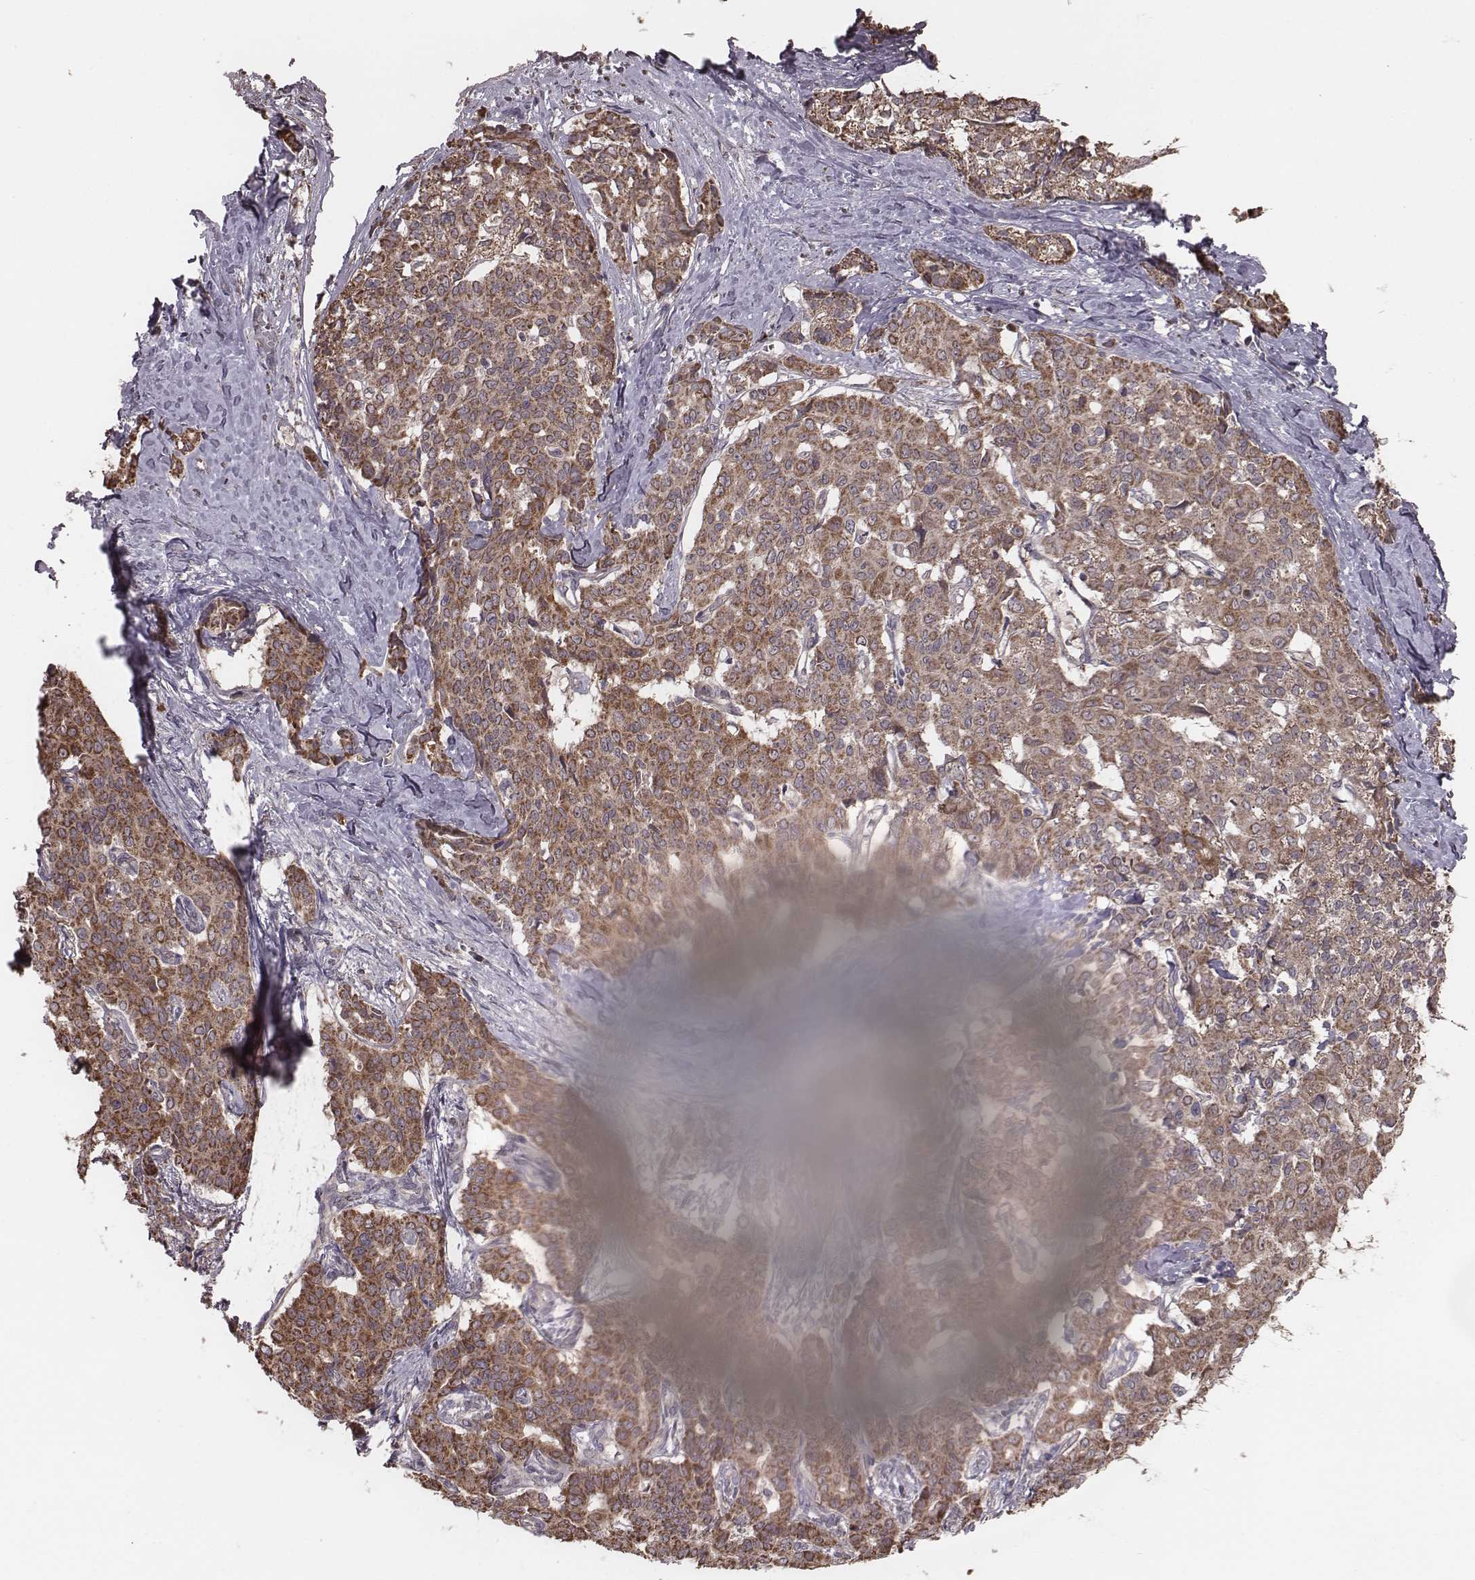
{"staining": {"intensity": "strong", "quantity": ">75%", "location": "cytoplasmic/membranous"}, "tissue": "liver cancer", "cell_type": "Tumor cells", "image_type": "cancer", "snomed": [{"axis": "morphology", "description": "Cholangiocarcinoma"}, {"axis": "topography", "description": "Liver"}], "caption": "Approximately >75% of tumor cells in human liver cancer exhibit strong cytoplasmic/membranous protein expression as visualized by brown immunohistochemical staining.", "gene": "PDCD2L", "patient": {"sex": "female", "age": 47}}